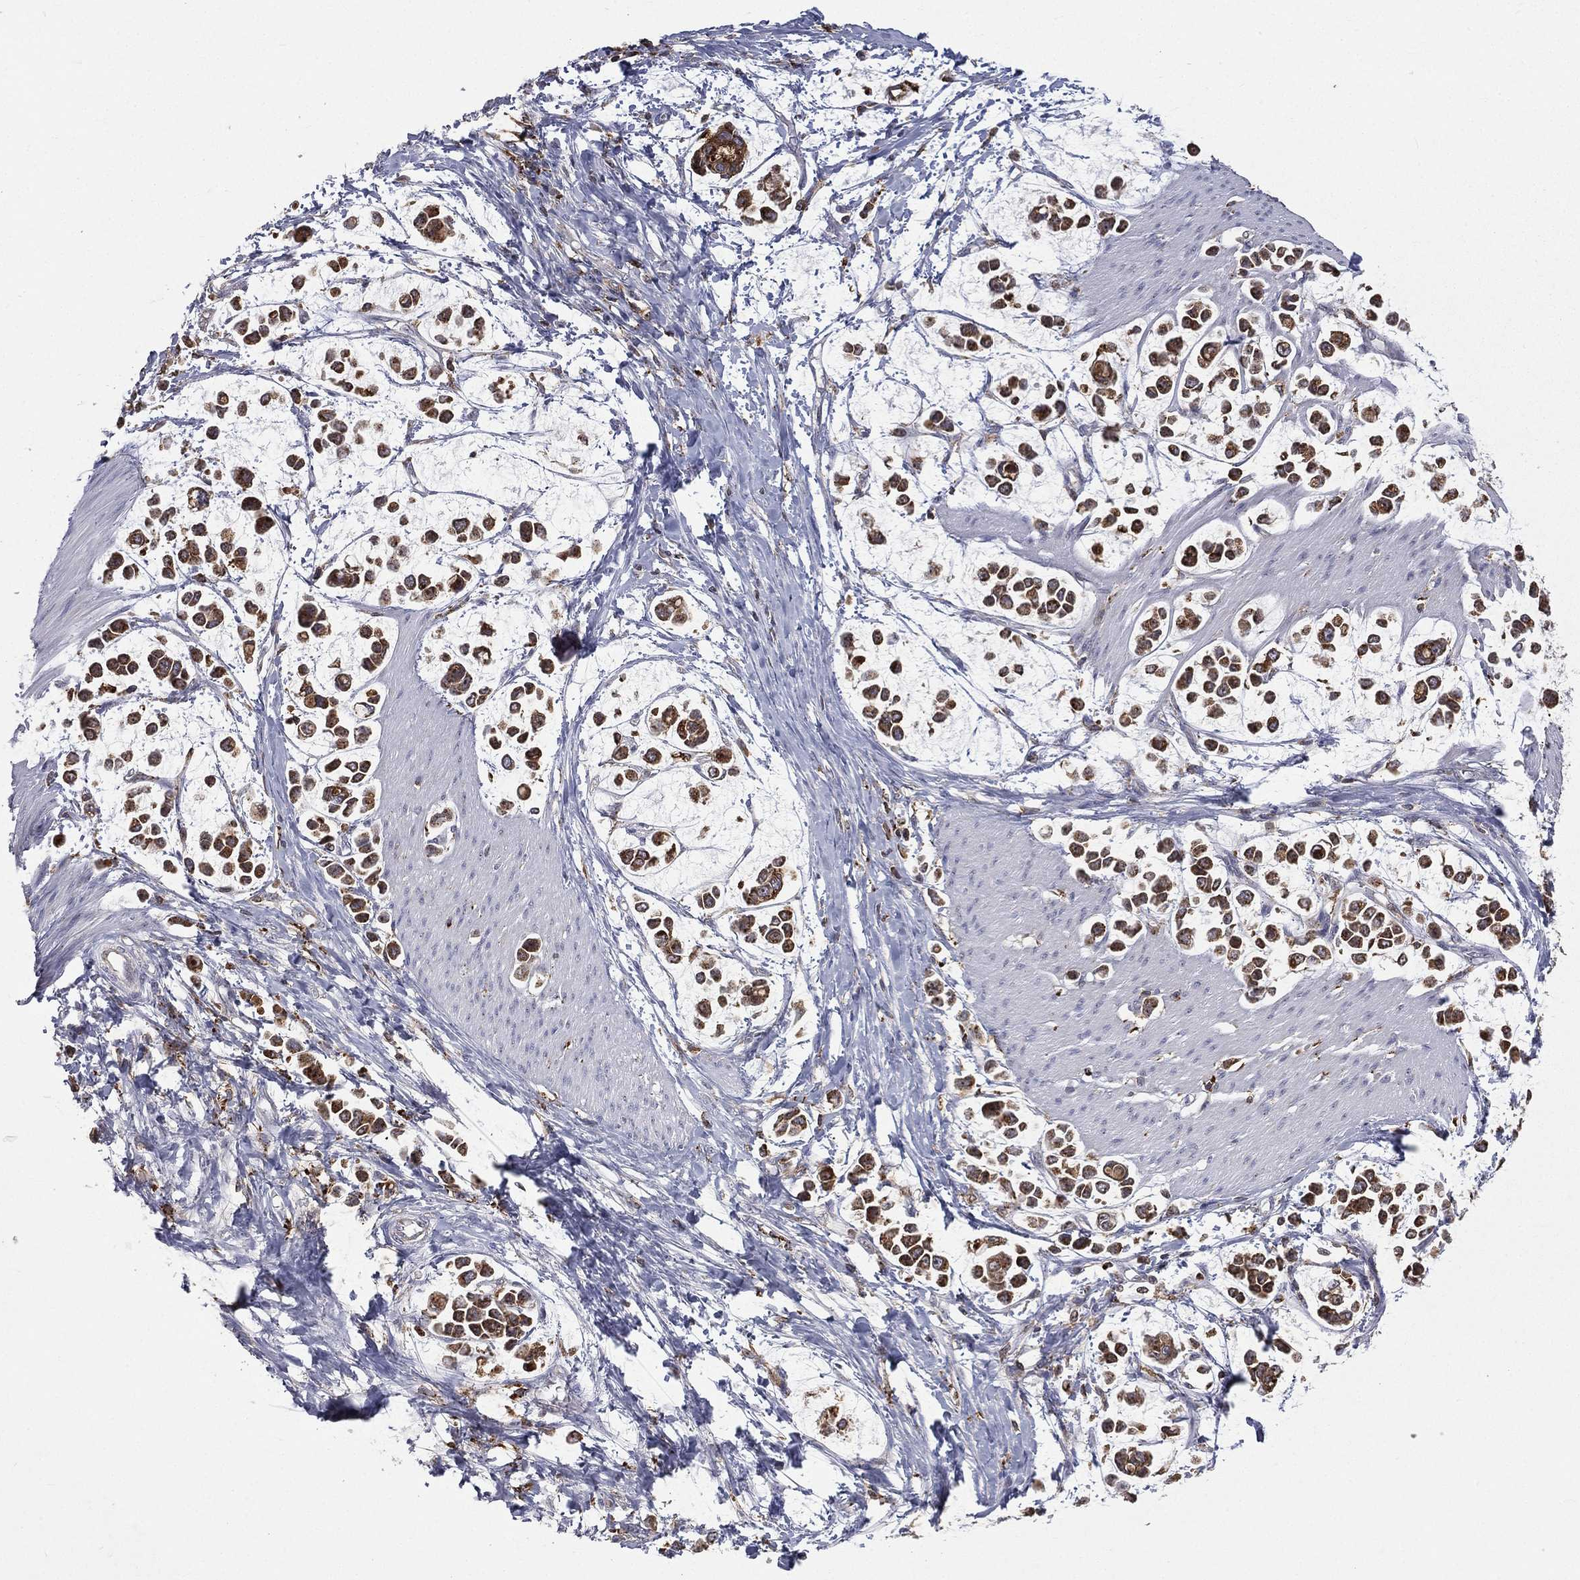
{"staining": {"intensity": "strong", "quantity": ">75%", "location": "cytoplasmic/membranous"}, "tissue": "stomach cancer", "cell_type": "Tumor cells", "image_type": "cancer", "snomed": [{"axis": "morphology", "description": "Adenocarcinoma, NOS"}, {"axis": "topography", "description": "Stomach"}], "caption": "Immunohistochemical staining of stomach adenocarcinoma shows strong cytoplasmic/membranous protein staining in approximately >75% of tumor cells. The staining was performed using DAB (3,3'-diaminobenzidine) to visualize the protein expression in brown, while the nuclei were stained in blue with hematoxylin (Magnification: 20x).", "gene": "RIN3", "patient": {"sex": "male", "age": 82}}